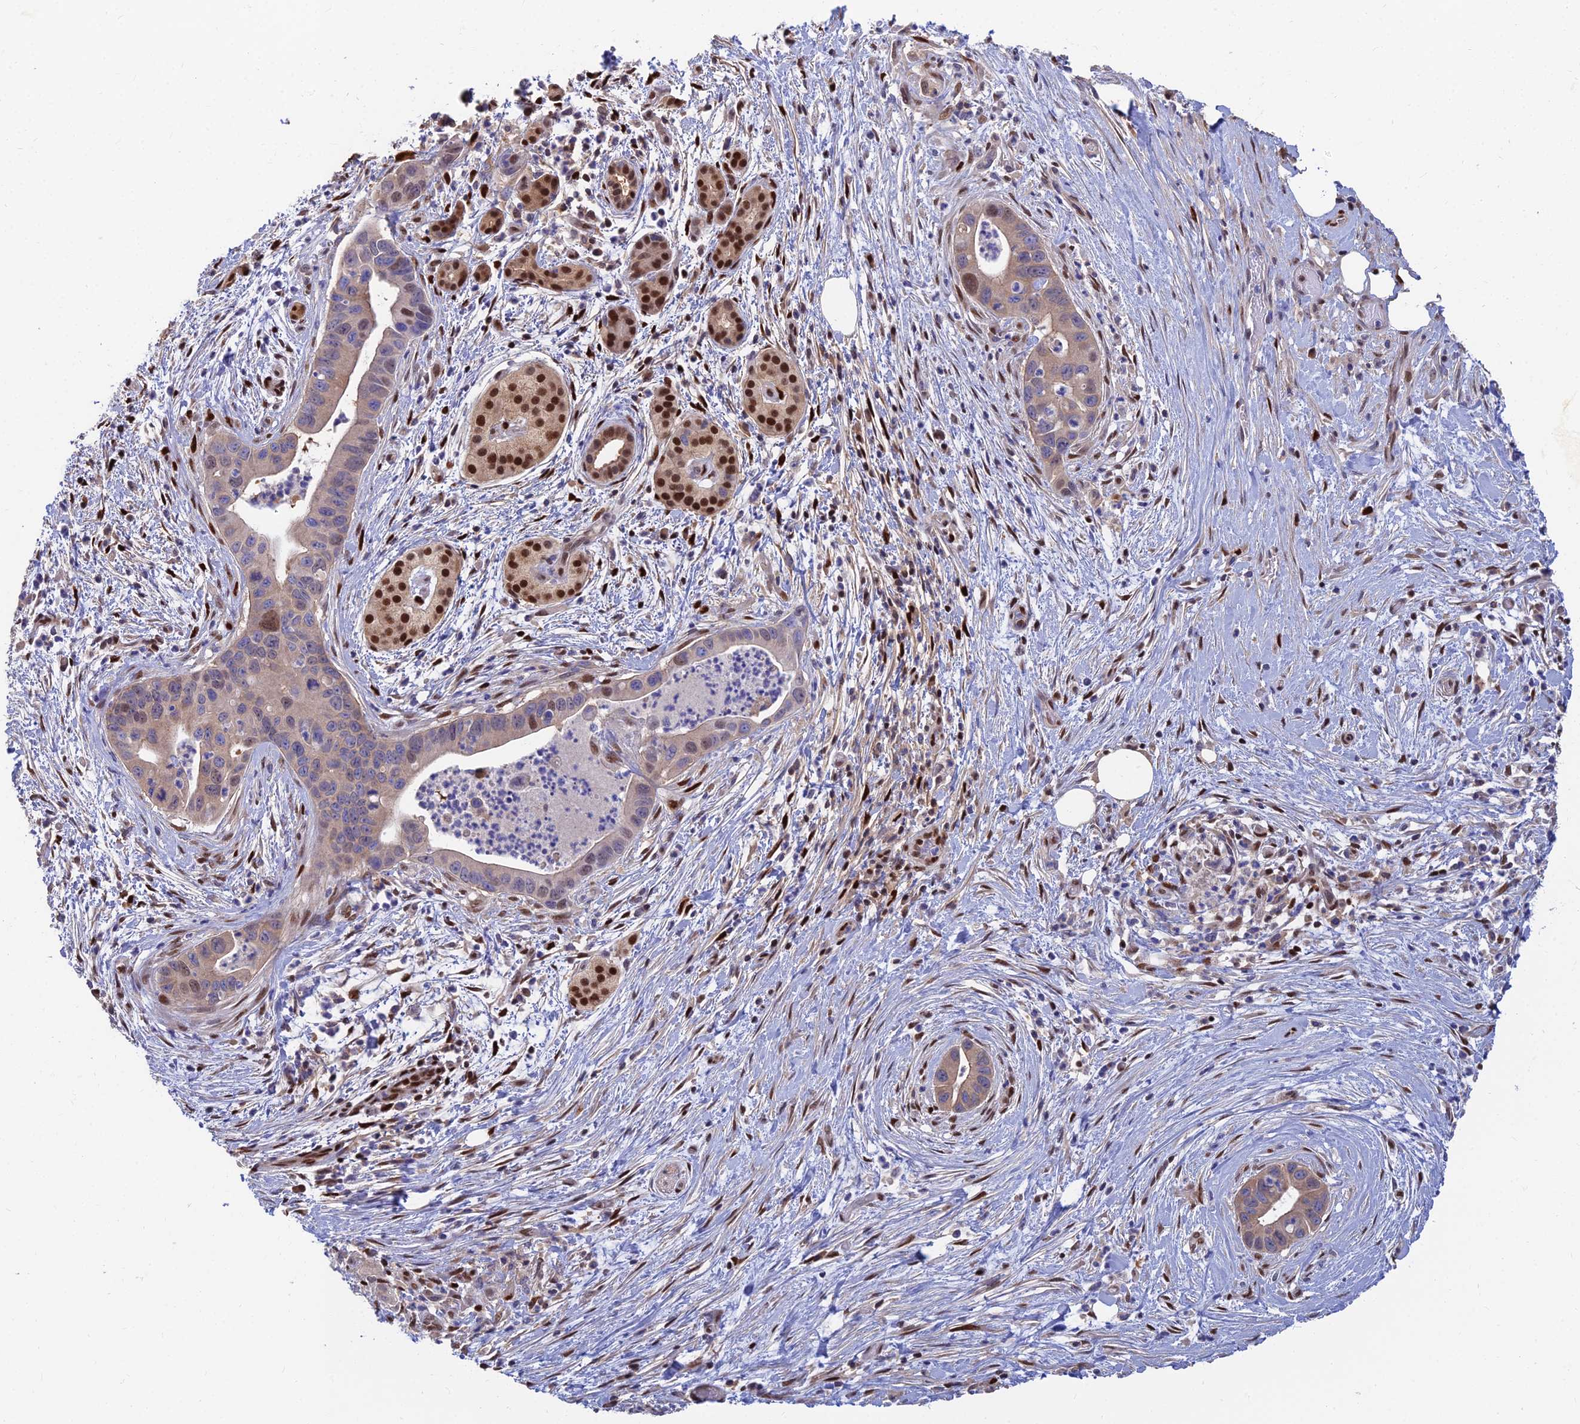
{"staining": {"intensity": "strong", "quantity": "<25%", "location": "cytoplasmic/membranous,nuclear"}, "tissue": "pancreatic cancer", "cell_type": "Tumor cells", "image_type": "cancer", "snomed": [{"axis": "morphology", "description": "Adenocarcinoma, NOS"}, {"axis": "topography", "description": "Pancreas"}], "caption": "Approximately <25% of tumor cells in pancreatic adenocarcinoma show strong cytoplasmic/membranous and nuclear protein staining as visualized by brown immunohistochemical staining.", "gene": "DNPEP", "patient": {"sex": "male", "age": 73}}